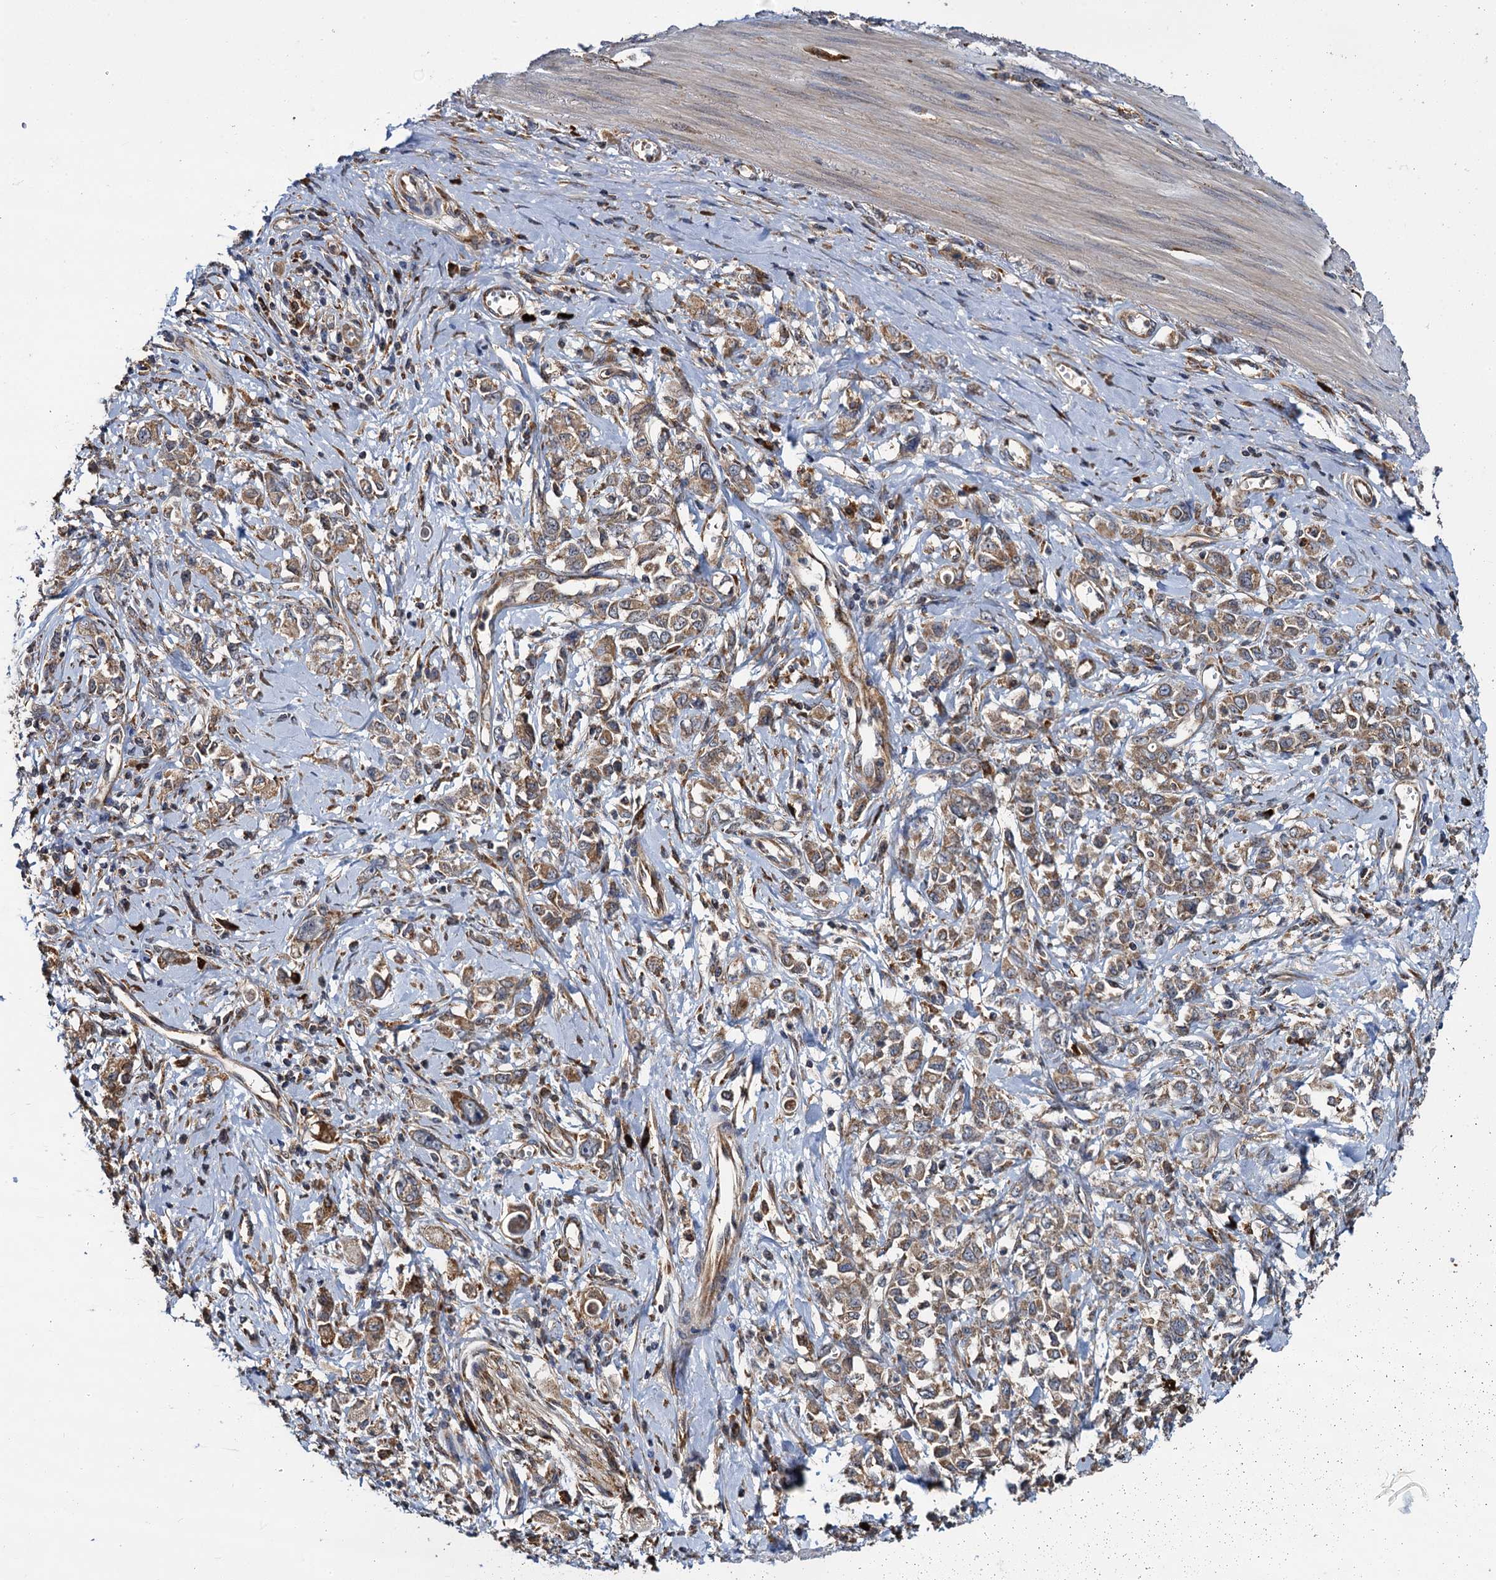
{"staining": {"intensity": "moderate", "quantity": ">75%", "location": "cytoplasmic/membranous"}, "tissue": "stomach cancer", "cell_type": "Tumor cells", "image_type": "cancer", "snomed": [{"axis": "morphology", "description": "Adenocarcinoma, NOS"}, {"axis": "topography", "description": "Stomach"}], "caption": "Immunohistochemical staining of human stomach adenocarcinoma demonstrates moderate cytoplasmic/membranous protein expression in approximately >75% of tumor cells. The staining was performed using DAB, with brown indicating positive protein expression. Nuclei are stained blue with hematoxylin.", "gene": "UFM1", "patient": {"sex": "female", "age": 76}}